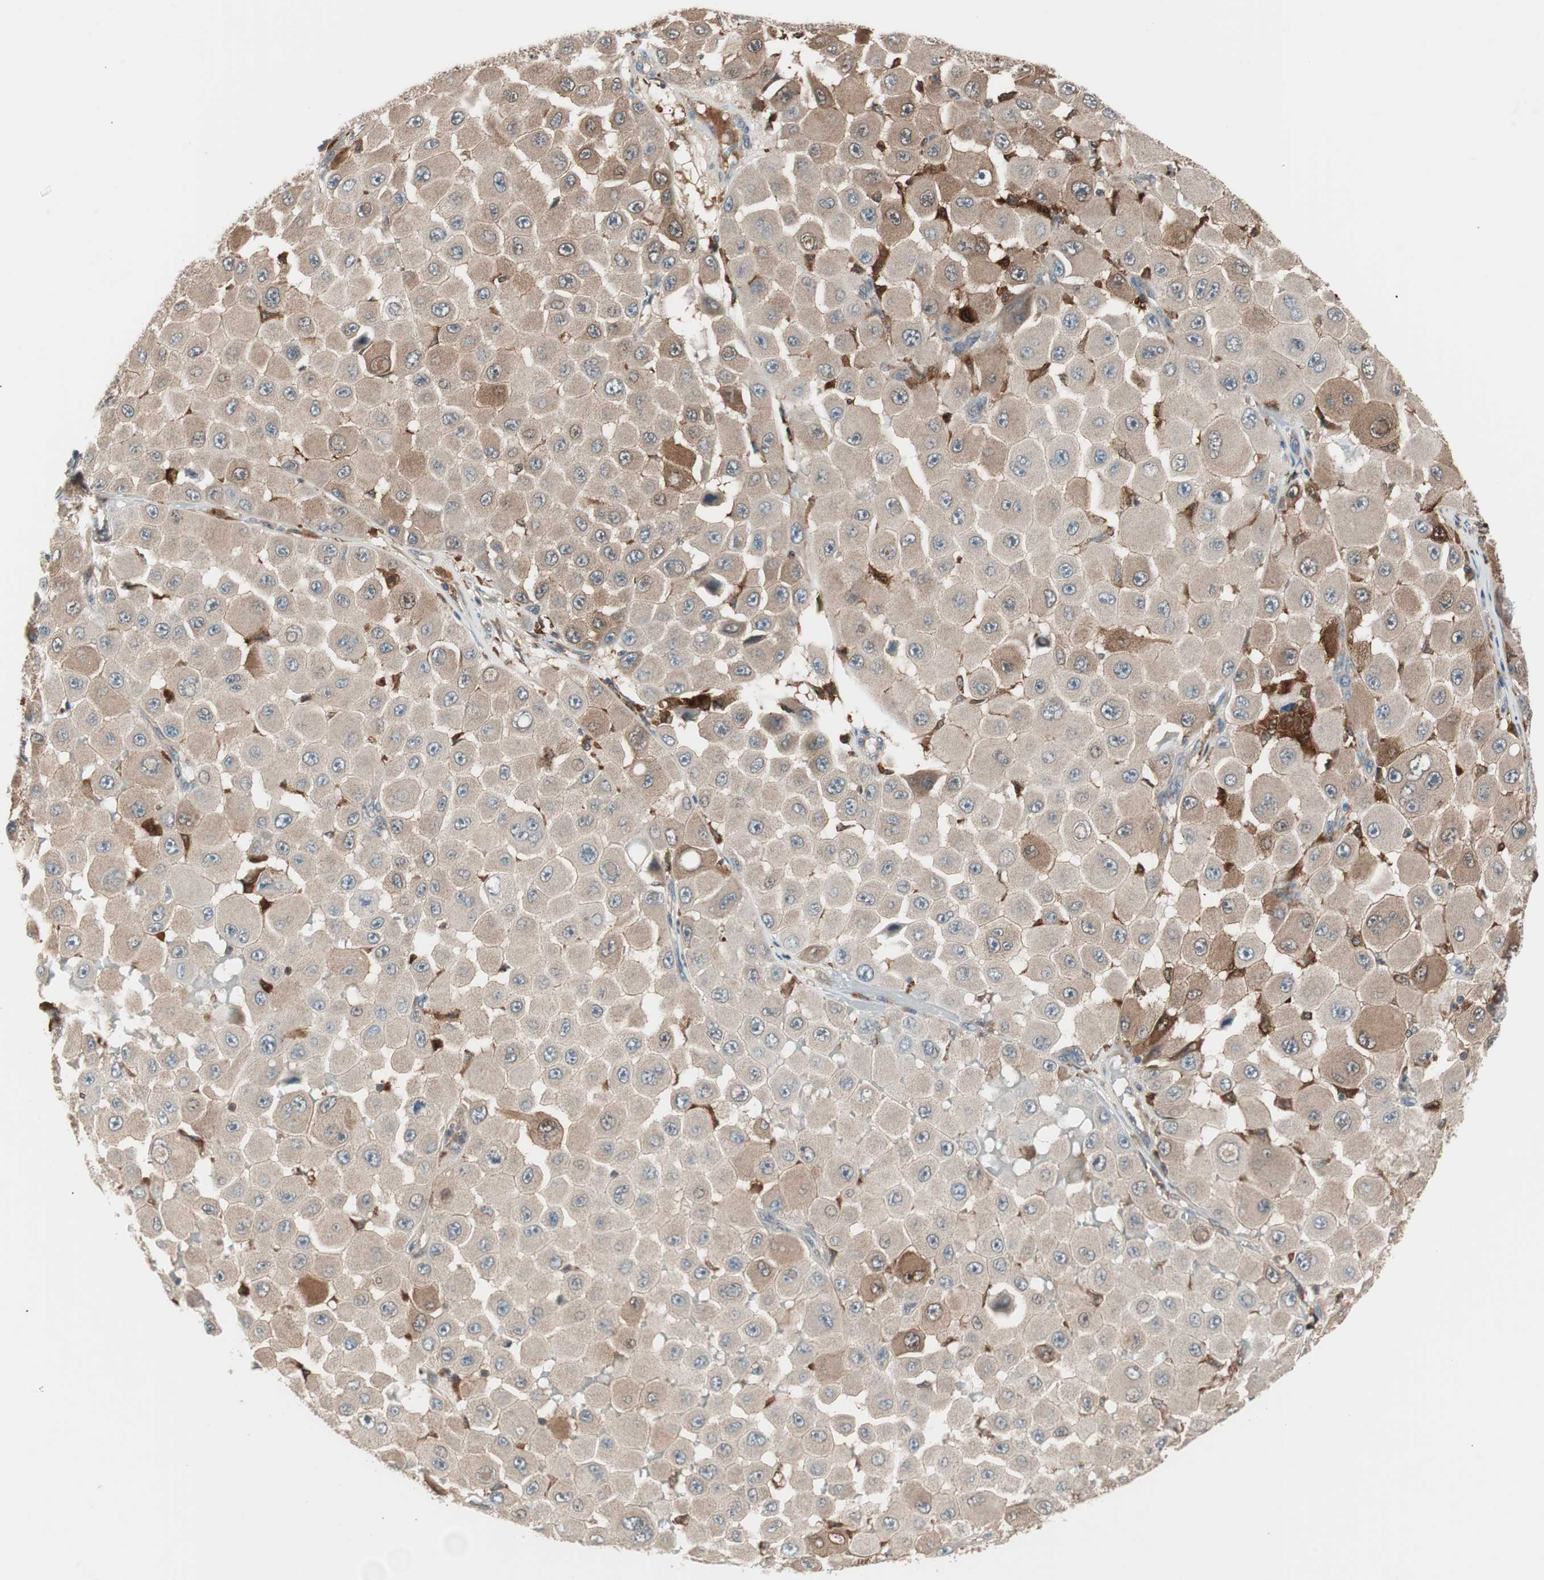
{"staining": {"intensity": "moderate", "quantity": ">75%", "location": "cytoplasmic/membranous"}, "tissue": "melanoma", "cell_type": "Tumor cells", "image_type": "cancer", "snomed": [{"axis": "morphology", "description": "Malignant melanoma, NOS"}, {"axis": "topography", "description": "Skin"}], "caption": "A high-resolution image shows immunohistochemistry staining of malignant melanoma, which shows moderate cytoplasmic/membranous staining in about >75% of tumor cells. Using DAB (brown) and hematoxylin (blue) stains, captured at high magnification using brightfield microscopy.", "gene": "STAB1", "patient": {"sex": "female", "age": 81}}